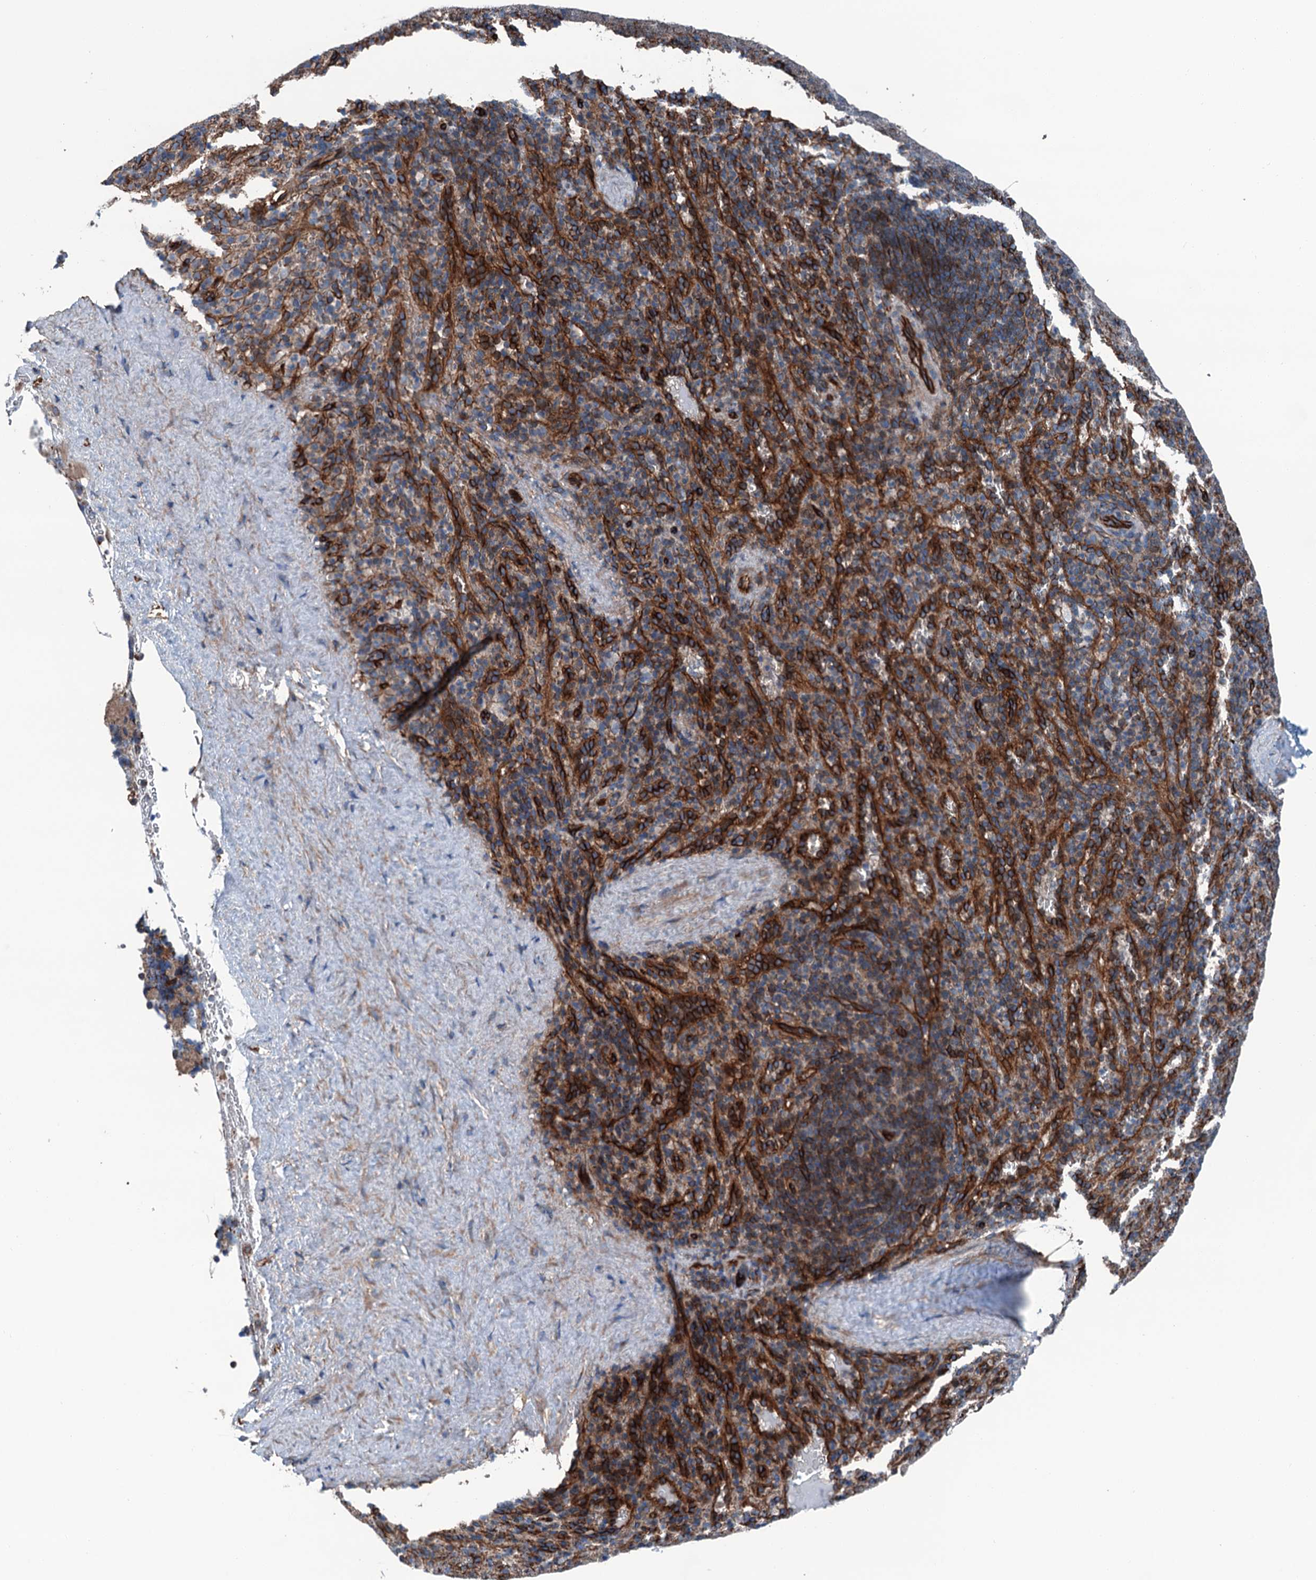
{"staining": {"intensity": "moderate", "quantity": "<25%", "location": "cytoplasmic/membranous"}, "tissue": "spleen", "cell_type": "Cells in red pulp", "image_type": "normal", "snomed": [{"axis": "morphology", "description": "Normal tissue, NOS"}, {"axis": "topography", "description": "Spleen"}], "caption": "Immunohistochemical staining of normal spleen demonstrates moderate cytoplasmic/membranous protein staining in approximately <25% of cells in red pulp. Using DAB (brown) and hematoxylin (blue) stains, captured at high magnification using brightfield microscopy.", "gene": "NMRAL1", "patient": {"sex": "female", "age": 21}}